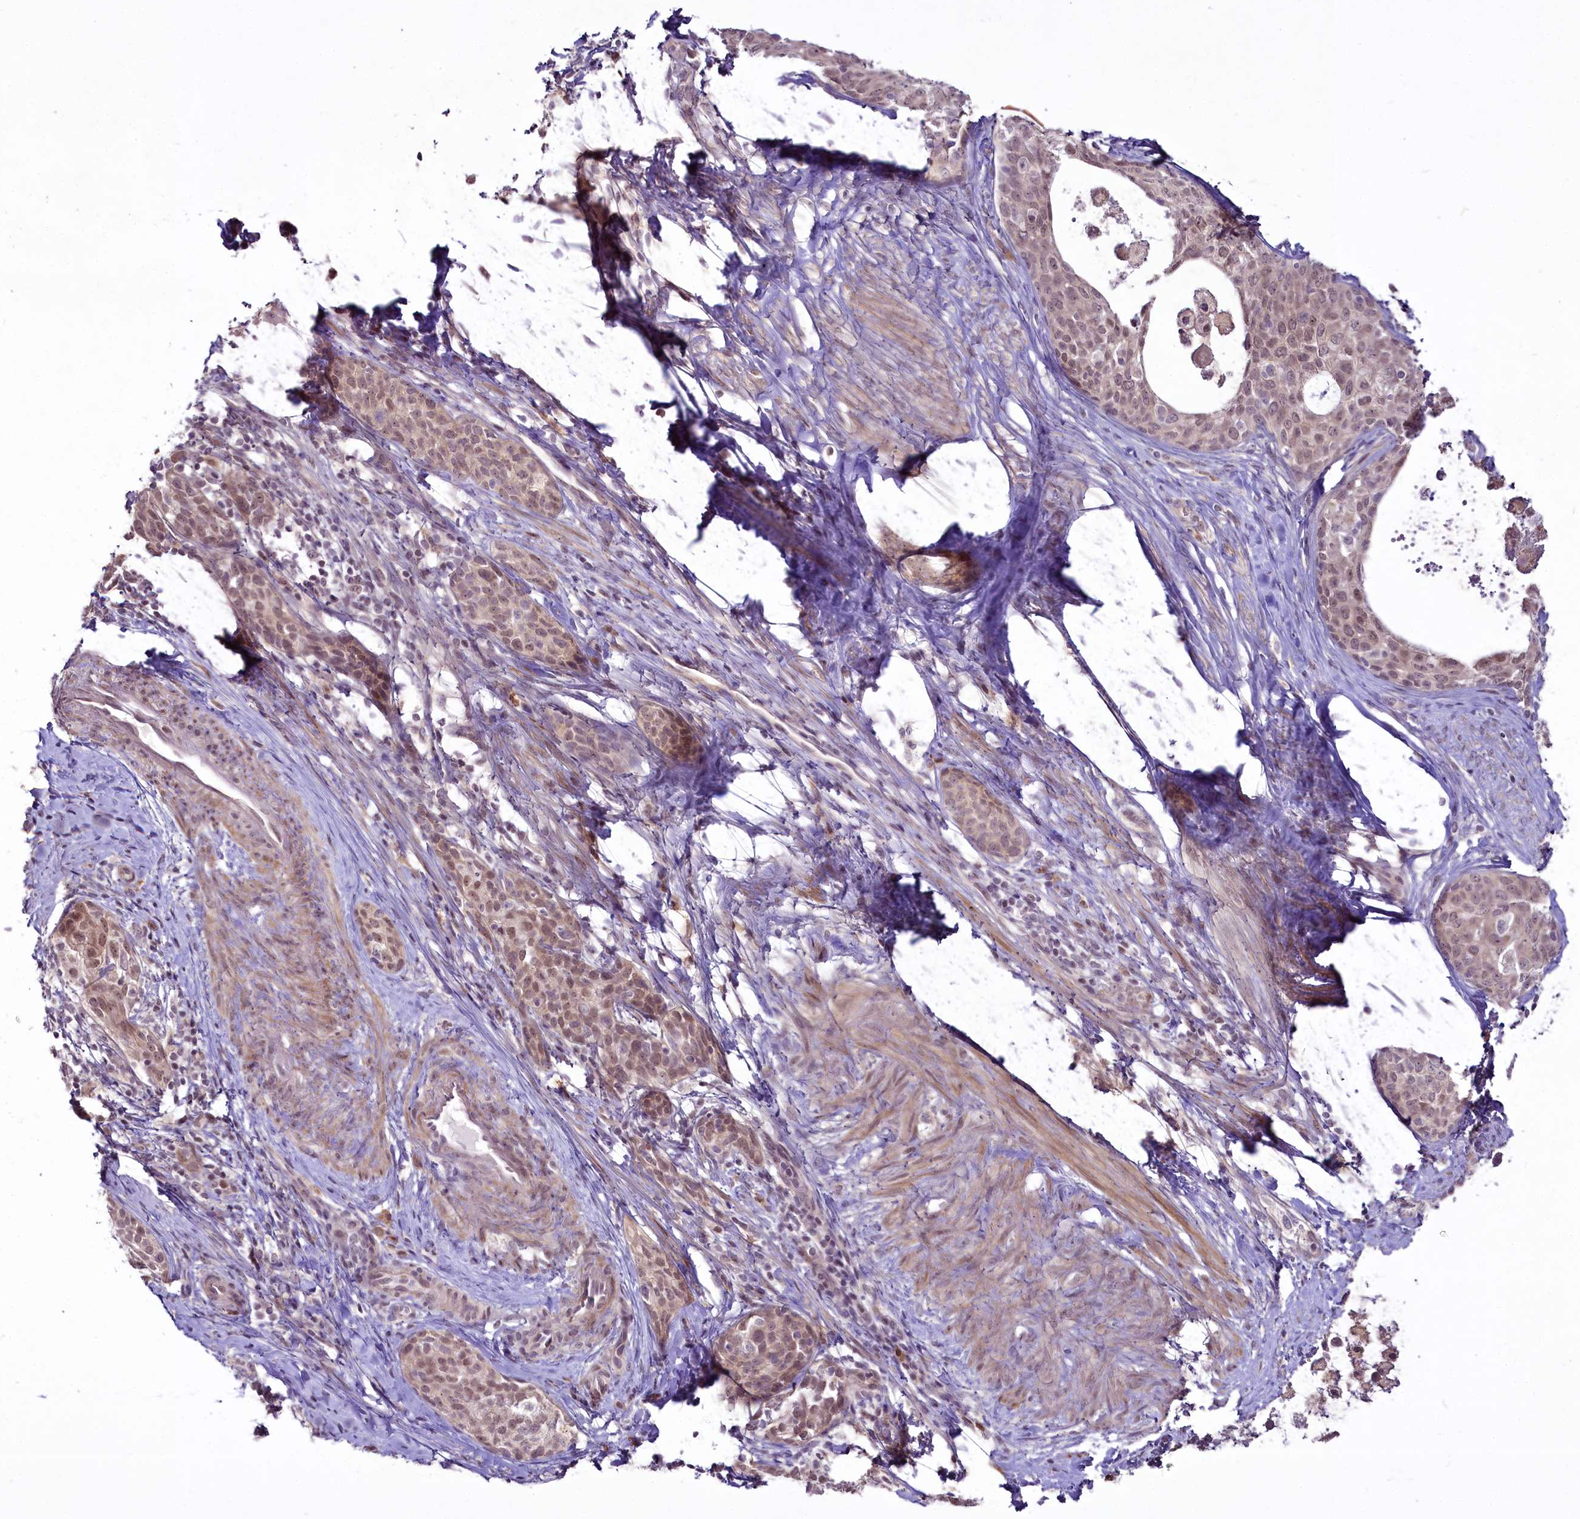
{"staining": {"intensity": "weak", "quantity": ">75%", "location": "nuclear"}, "tissue": "cervical cancer", "cell_type": "Tumor cells", "image_type": "cancer", "snomed": [{"axis": "morphology", "description": "Squamous cell carcinoma, NOS"}, {"axis": "morphology", "description": "Adenocarcinoma, NOS"}, {"axis": "topography", "description": "Cervix"}], "caption": "Cervical cancer (squamous cell carcinoma) stained for a protein exhibits weak nuclear positivity in tumor cells. The protein of interest is shown in brown color, while the nuclei are stained blue.", "gene": "RSBN1", "patient": {"sex": "female", "age": 52}}